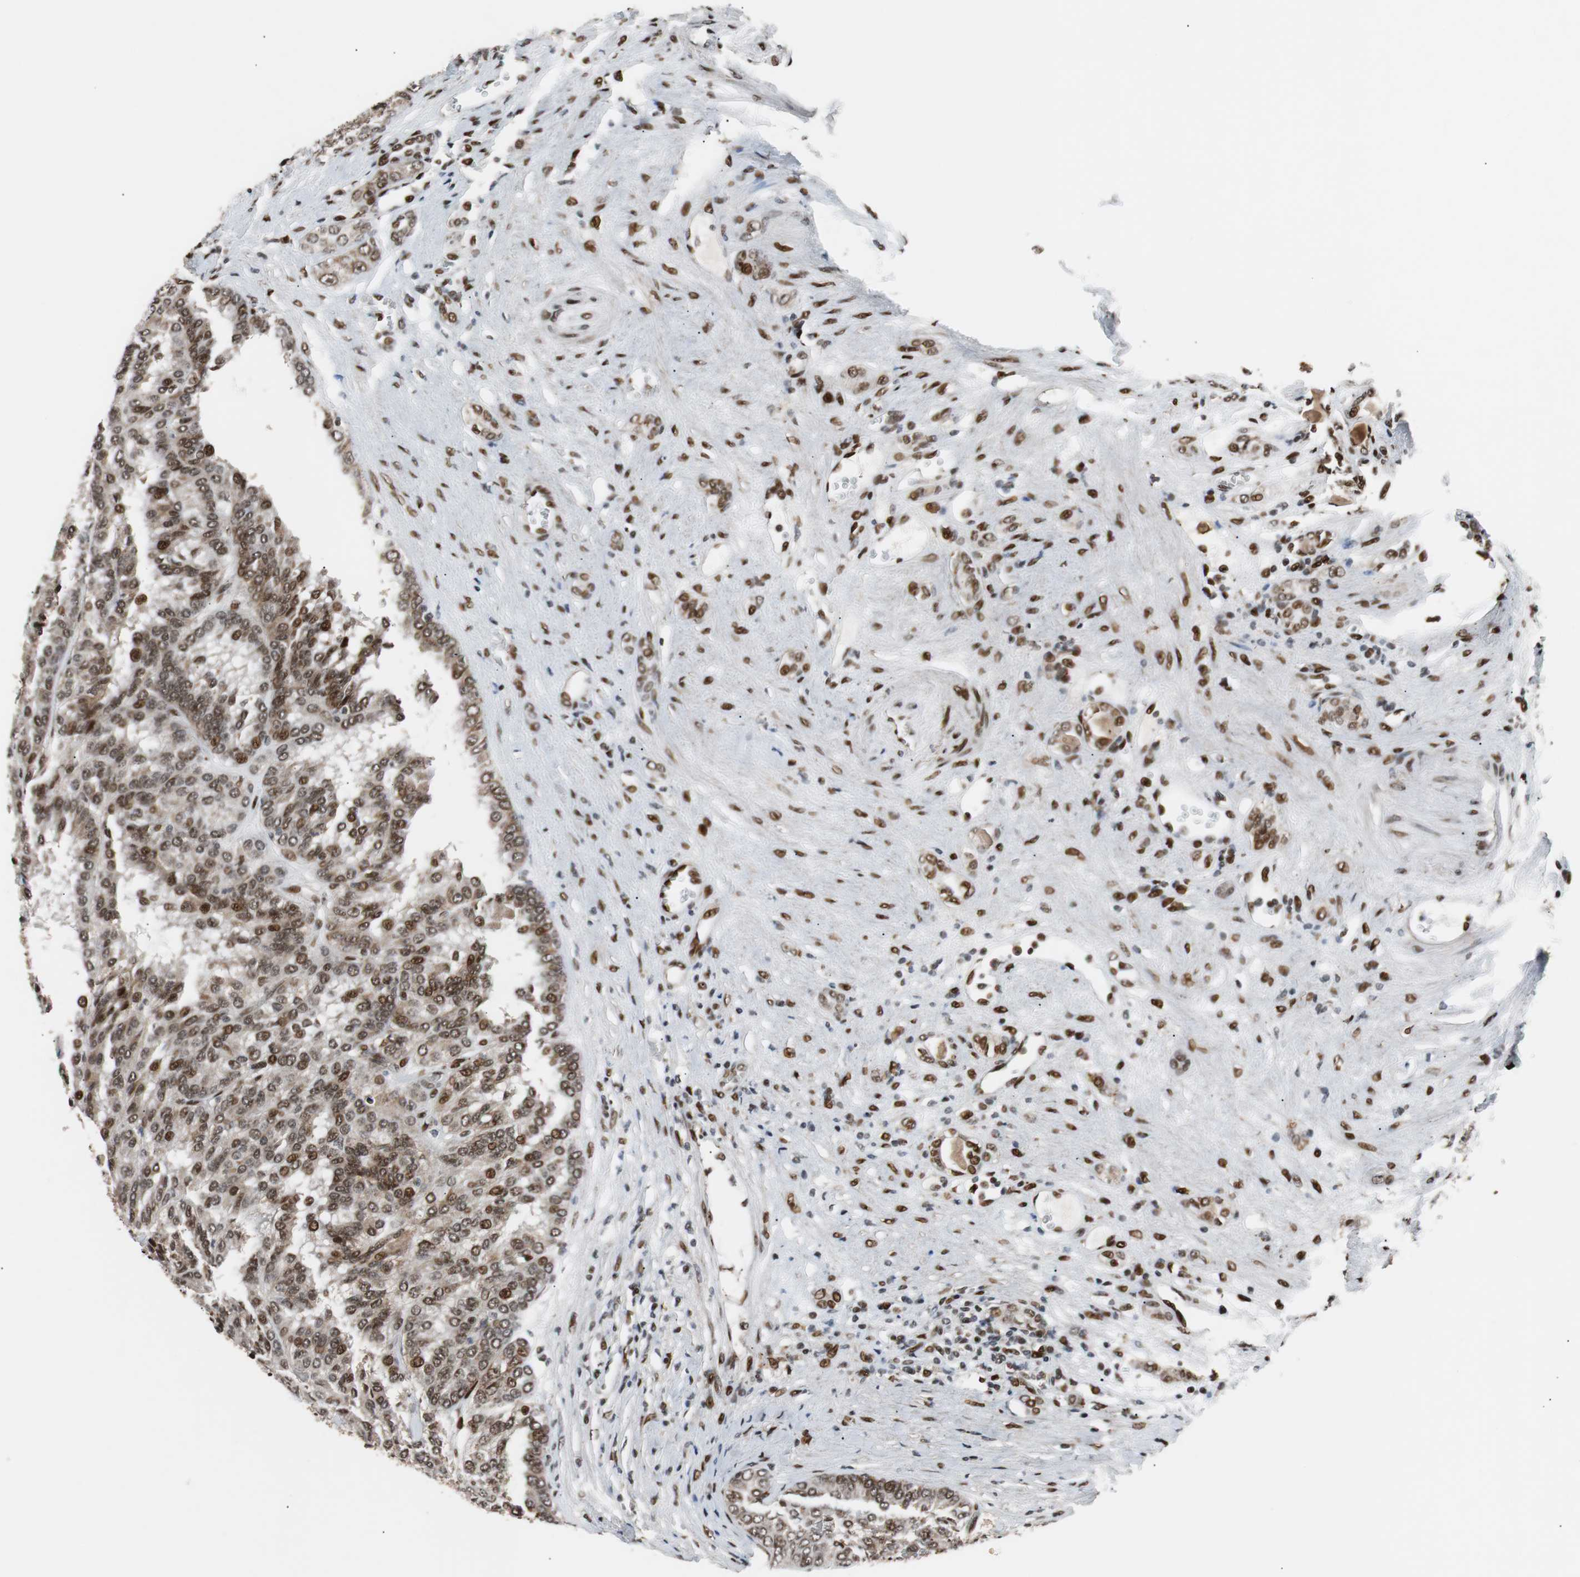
{"staining": {"intensity": "strong", "quantity": ">75%", "location": "nuclear"}, "tissue": "renal cancer", "cell_type": "Tumor cells", "image_type": "cancer", "snomed": [{"axis": "morphology", "description": "Adenocarcinoma, NOS"}, {"axis": "topography", "description": "Kidney"}], "caption": "Protein analysis of renal cancer tissue displays strong nuclear expression in about >75% of tumor cells.", "gene": "NBL1", "patient": {"sex": "male", "age": 46}}